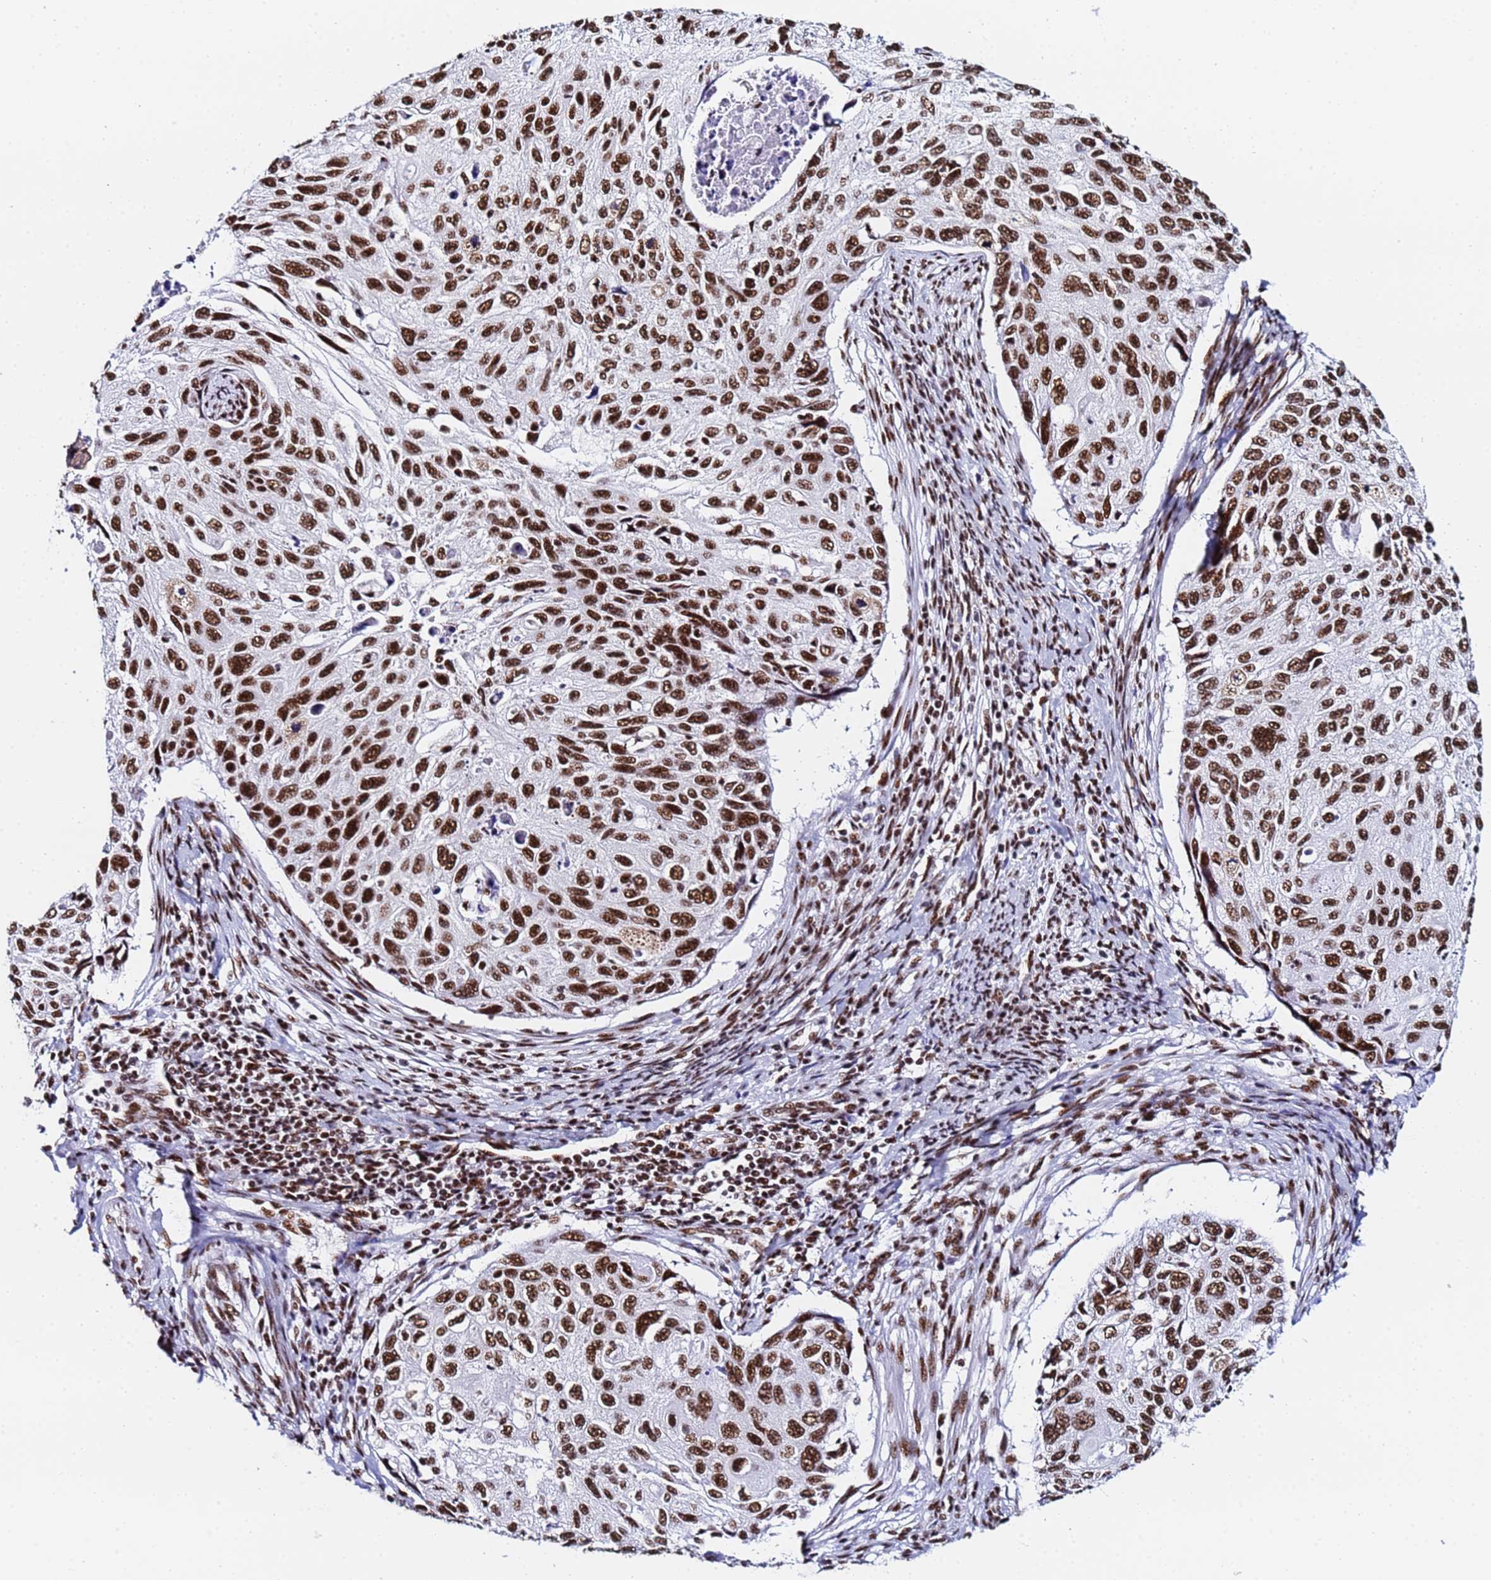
{"staining": {"intensity": "strong", "quantity": ">75%", "location": "nuclear"}, "tissue": "cervical cancer", "cell_type": "Tumor cells", "image_type": "cancer", "snomed": [{"axis": "morphology", "description": "Squamous cell carcinoma, NOS"}, {"axis": "topography", "description": "Cervix"}], "caption": "Human cervical cancer (squamous cell carcinoma) stained for a protein (brown) exhibits strong nuclear positive staining in approximately >75% of tumor cells.", "gene": "SNRPA1", "patient": {"sex": "female", "age": 70}}